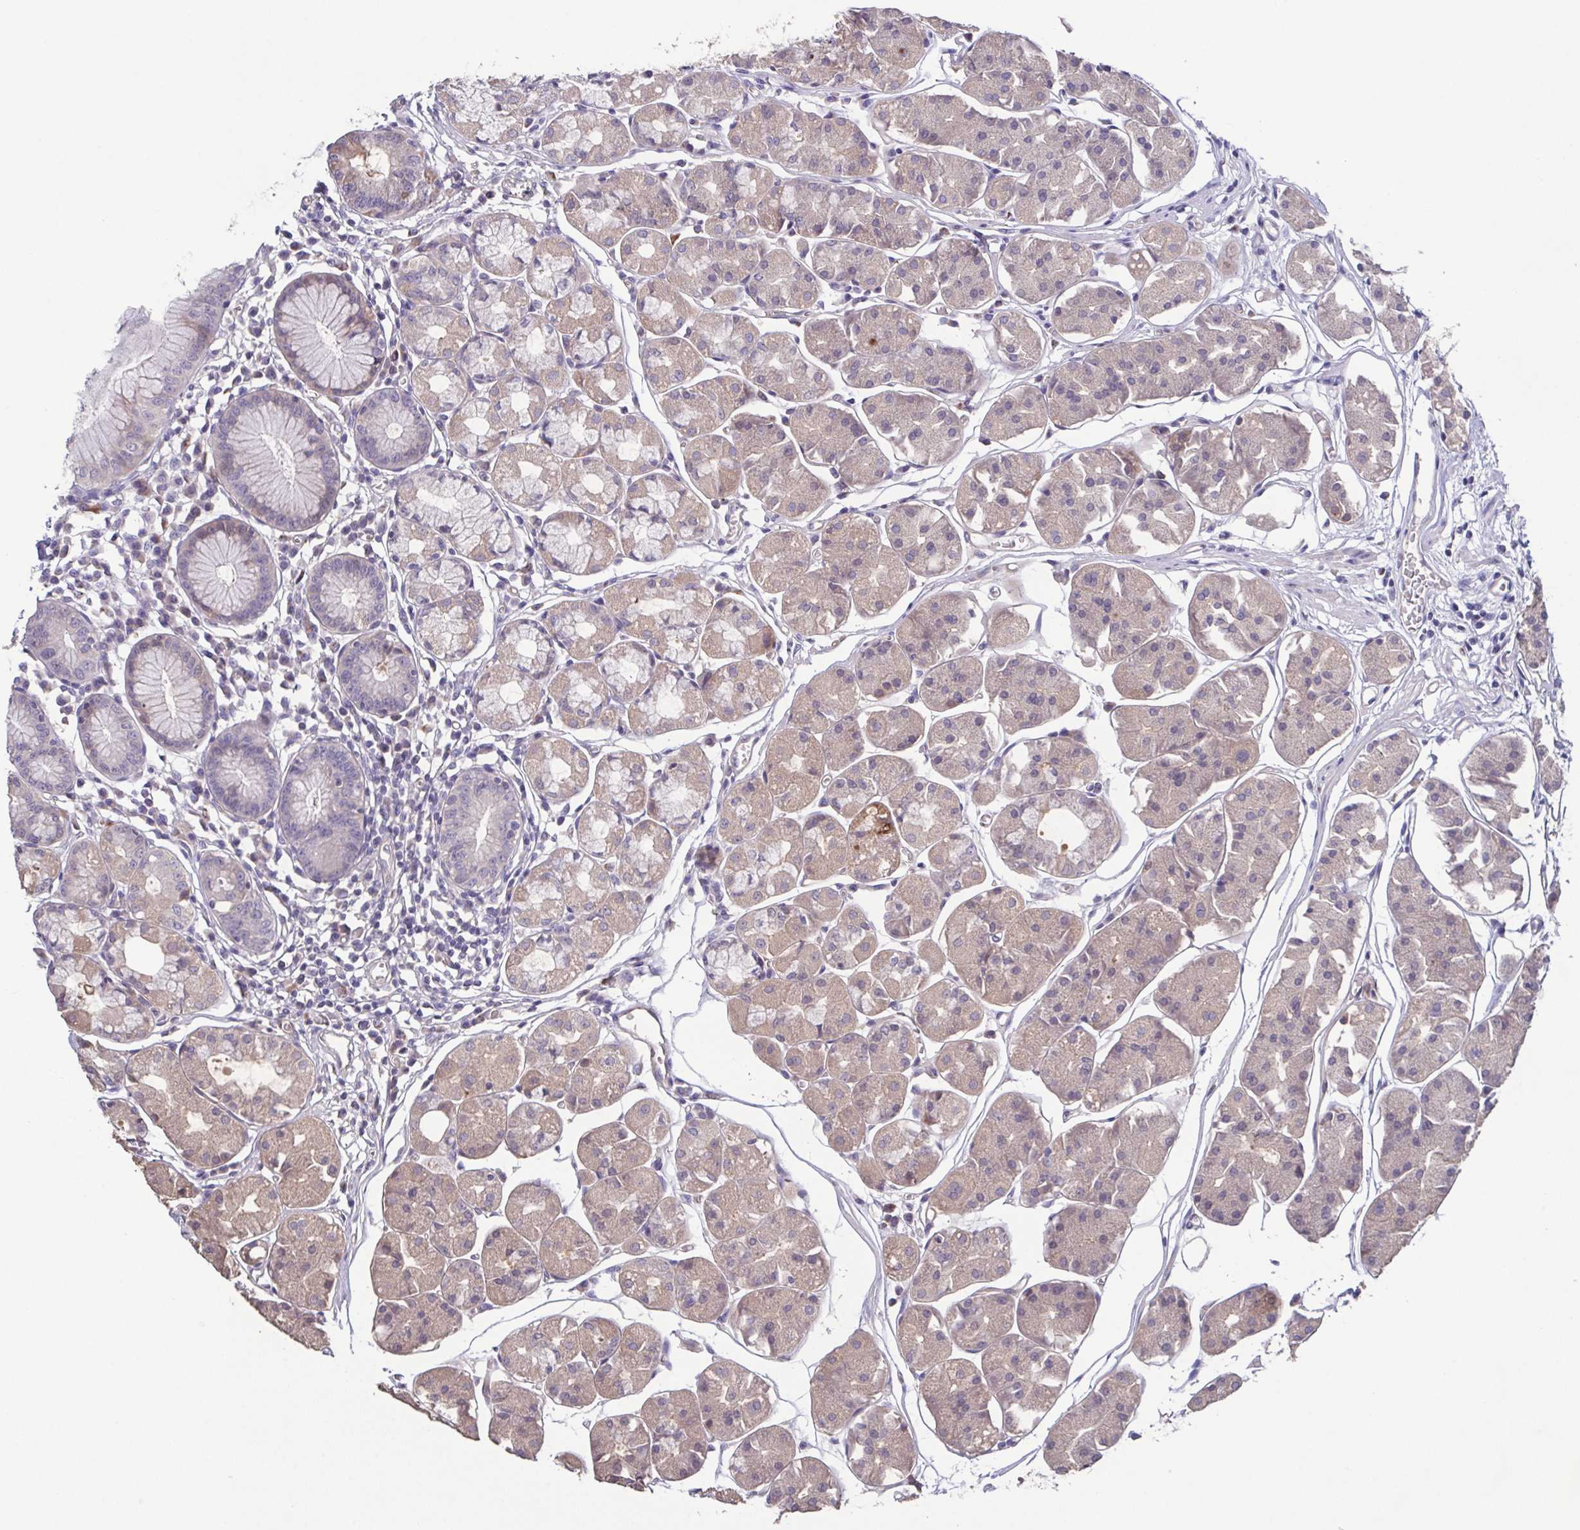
{"staining": {"intensity": "weak", "quantity": "25%-75%", "location": "cytoplasmic/membranous"}, "tissue": "stomach", "cell_type": "Glandular cells", "image_type": "normal", "snomed": [{"axis": "morphology", "description": "Normal tissue, NOS"}, {"axis": "topography", "description": "Stomach"}], "caption": "Stomach stained with immunohistochemistry (IHC) exhibits weak cytoplasmic/membranous staining in about 25%-75% of glandular cells.", "gene": "GLDC", "patient": {"sex": "male", "age": 55}}